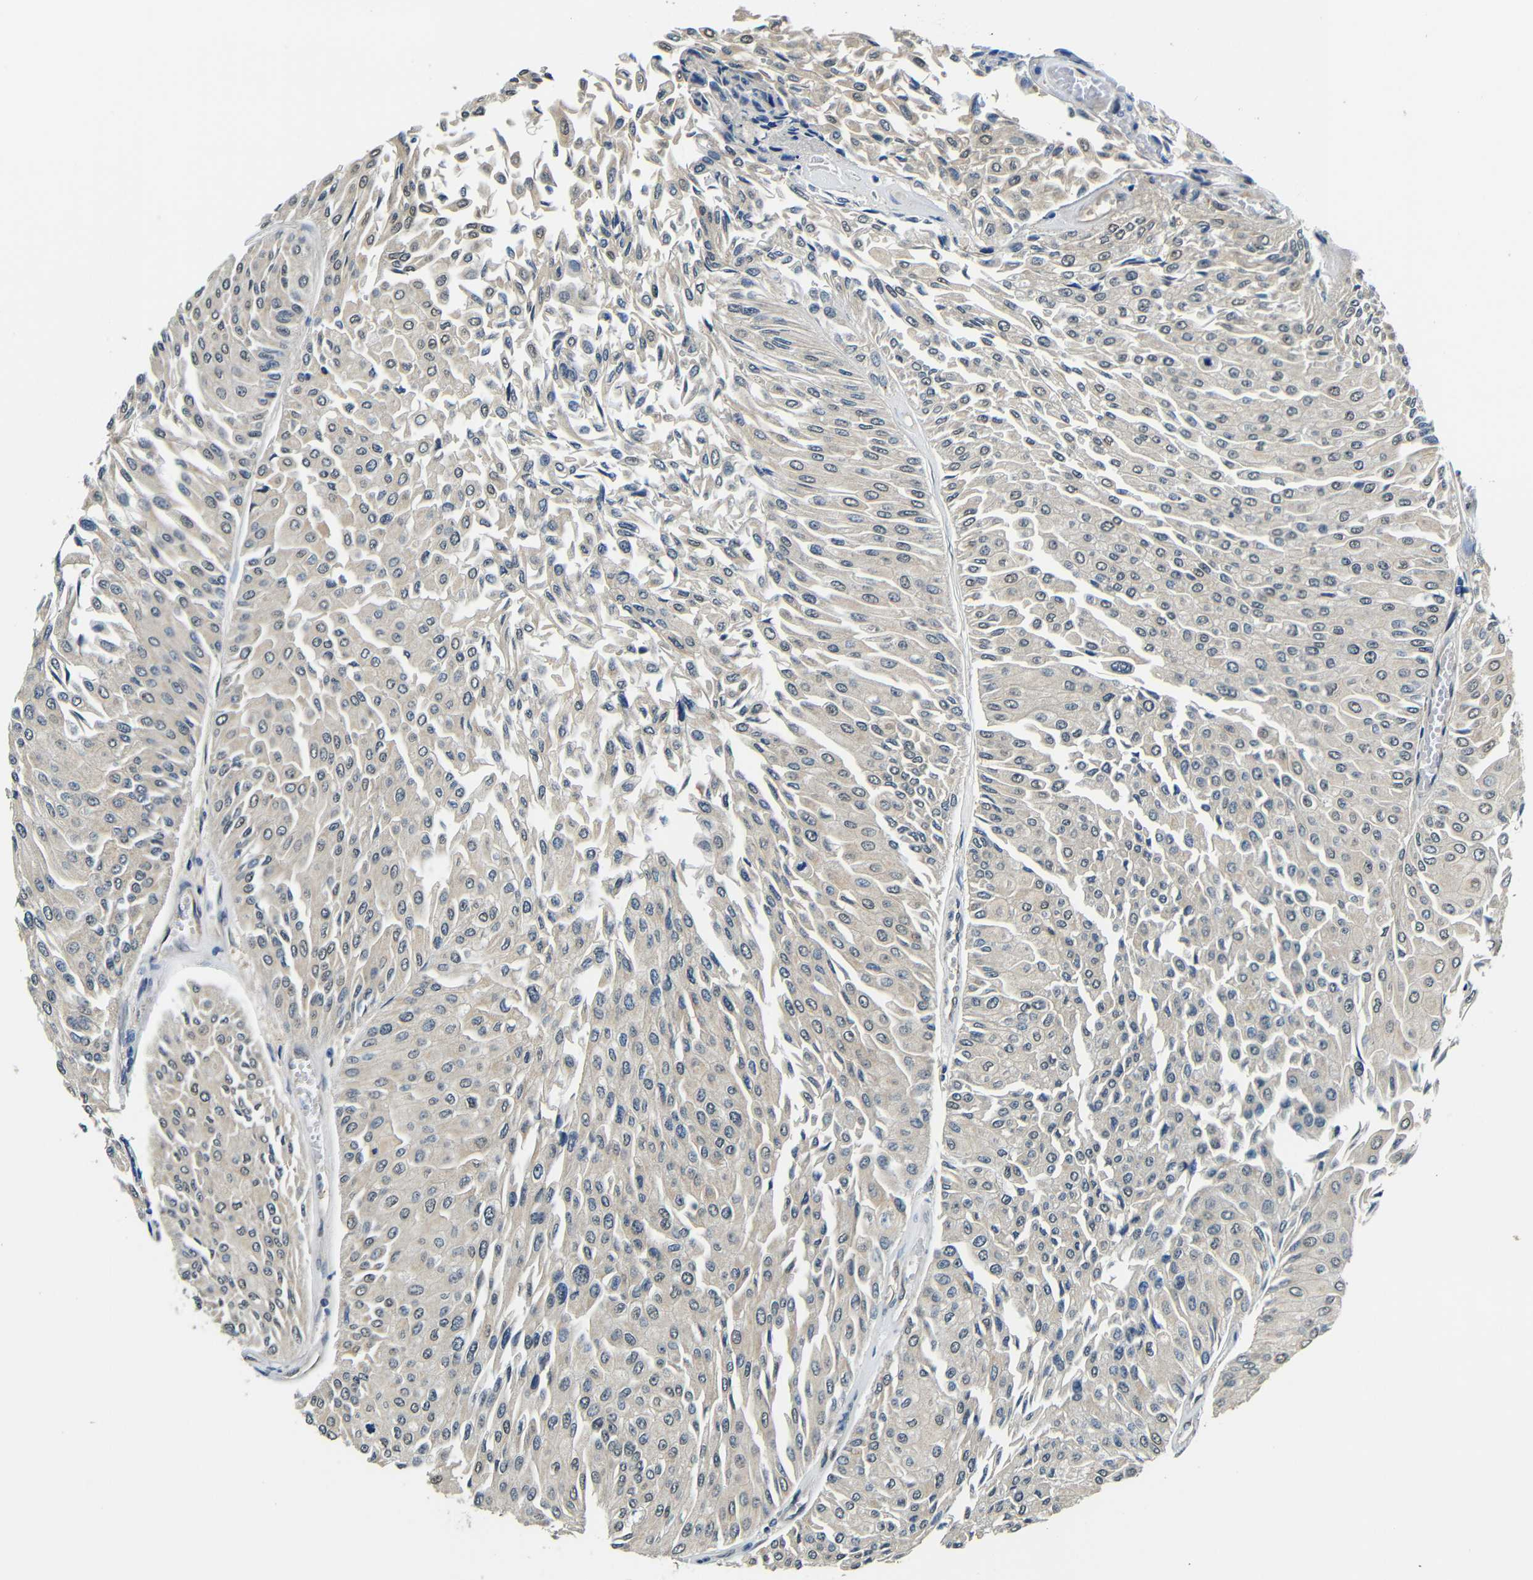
{"staining": {"intensity": "weak", "quantity": "25%-75%", "location": "cytoplasmic/membranous,nuclear"}, "tissue": "urothelial cancer", "cell_type": "Tumor cells", "image_type": "cancer", "snomed": [{"axis": "morphology", "description": "Urothelial carcinoma, Low grade"}, {"axis": "topography", "description": "Urinary bladder"}], "caption": "The micrograph exhibits a brown stain indicating the presence of a protein in the cytoplasmic/membranous and nuclear of tumor cells in low-grade urothelial carcinoma.", "gene": "ADAP1", "patient": {"sex": "male", "age": 67}}